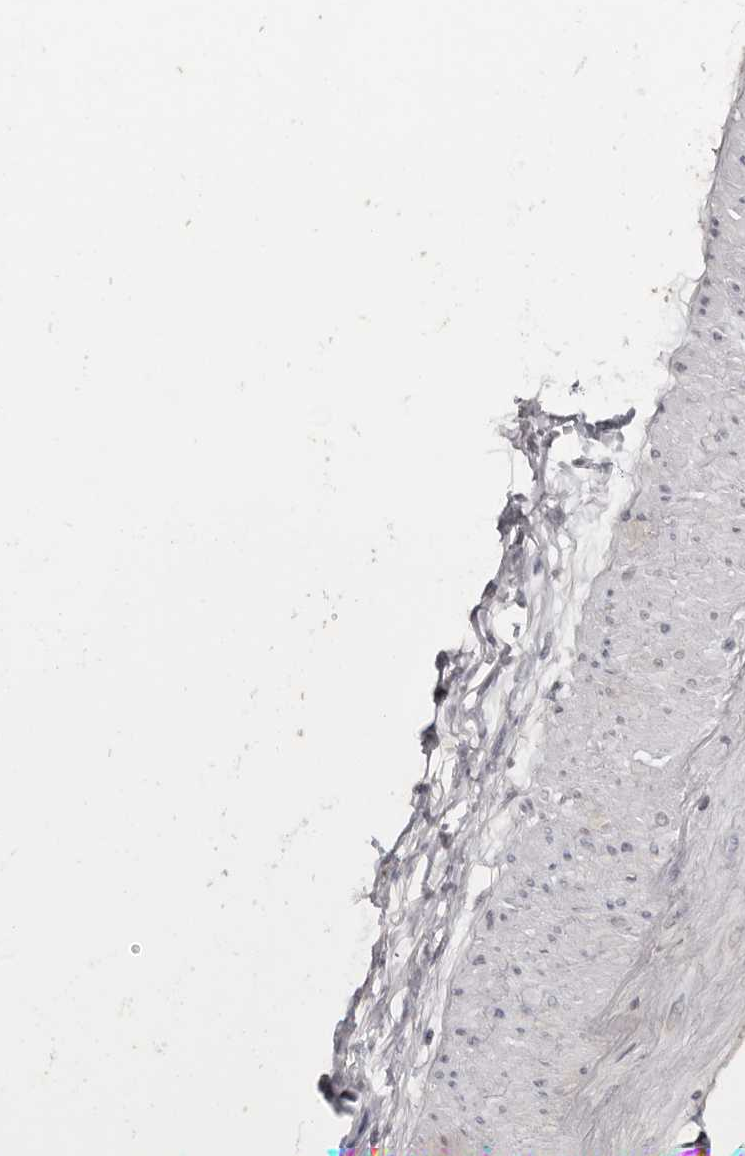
{"staining": {"intensity": "negative", "quantity": "none", "location": "none"}, "tissue": "adipose tissue", "cell_type": "Adipocytes", "image_type": "normal", "snomed": [{"axis": "morphology", "description": "Normal tissue, NOS"}, {"axis": "morphology", "description": "Adenocarcinoma, NOS"}, {"axis": "topography", "description": "Pancreas"}, {"axis": "topography", "description": "Peripheral nerve tissue"}], "caption": "Immunohistochemistry (IHC) micrograph of unremarkable adipose tissue: adipose tissue stained with DAB displays no significant protein staining in adipocytes.", "gene": "MOGAT2", "patient": {"sex": "male", "age": 59}}